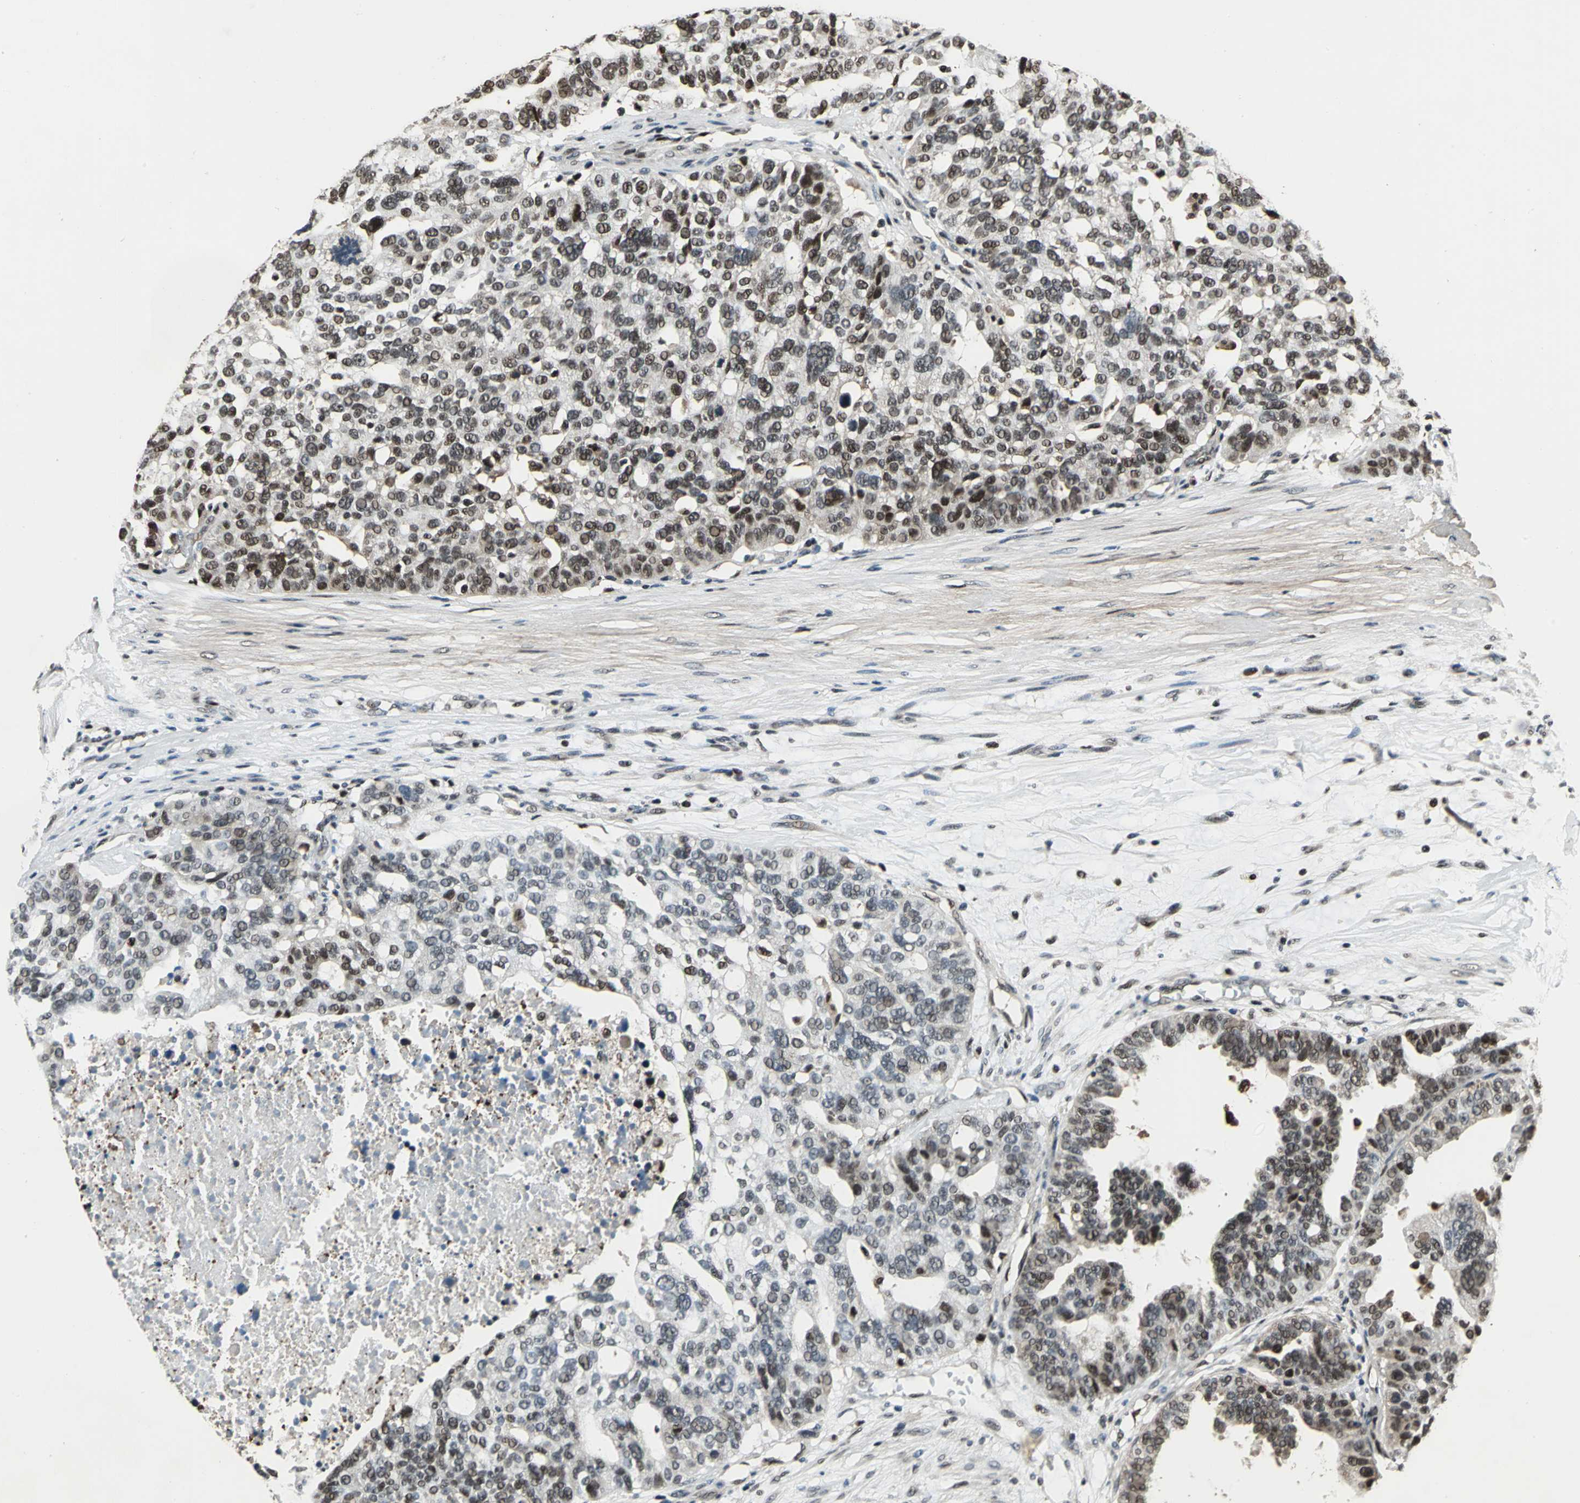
{"staining": {"intensity": "moderate", "quantity": ">75%", "location": "nuclear"}, "tissue": "ovarian cancer", "cell_type": "Tumor cells", "image_type": "cancer", "snomed": [{"axis": "morphology", "description": "Cystadenocarcinoma, serous, NOS"}, {"axis": "topography", "description": "Ovary"}], "caption": "Protein staining displays moderate nuclear expression in about >75% of tumor cells in ovarian serous cystadenocarcinoma. (IHC, brightfield microscopy, high magnification).", "gene": "MIS18BP1", "patient": {"sex": "female", "age": 59}}